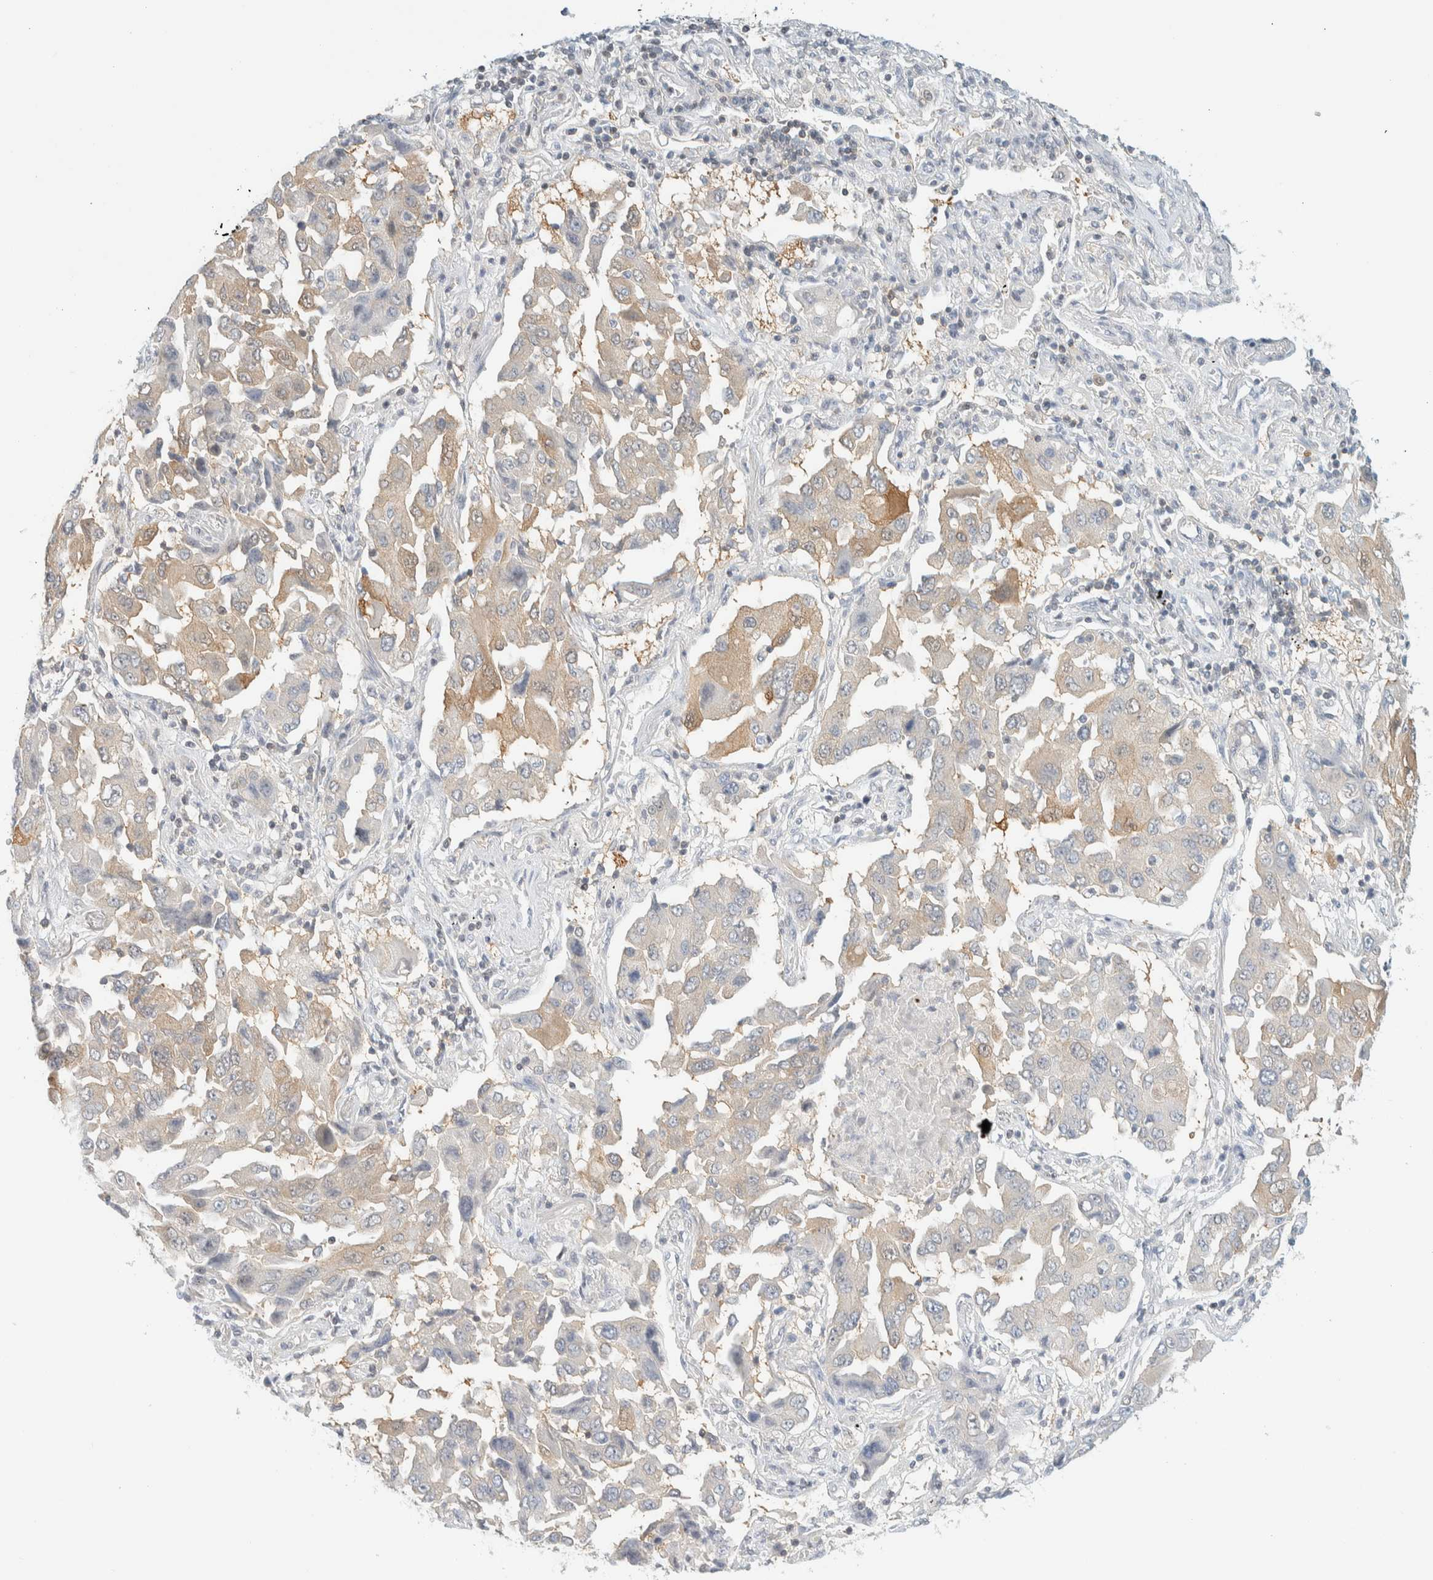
{"staining": {"intensity": "weak", "quantity": "<25%", "location": "cytoplasmic/membranous"}, "tissue": "lung cancer", "cell_type": "Tumor cells", "image_type": "cancer", "snomed": [{"axis": "morphology", "description": "Adenocarcinoma, NOS"}, {"axis": "topography", "description": "Lung"}], "caption": "A high-resolution histopathology image shows immunohistochemistry (IHC) staining of lung cancer, which demonstrates no significant expression in tumor cells.", "gene": "PCYT2", "patient": {"sex": "female", "age": 65}}